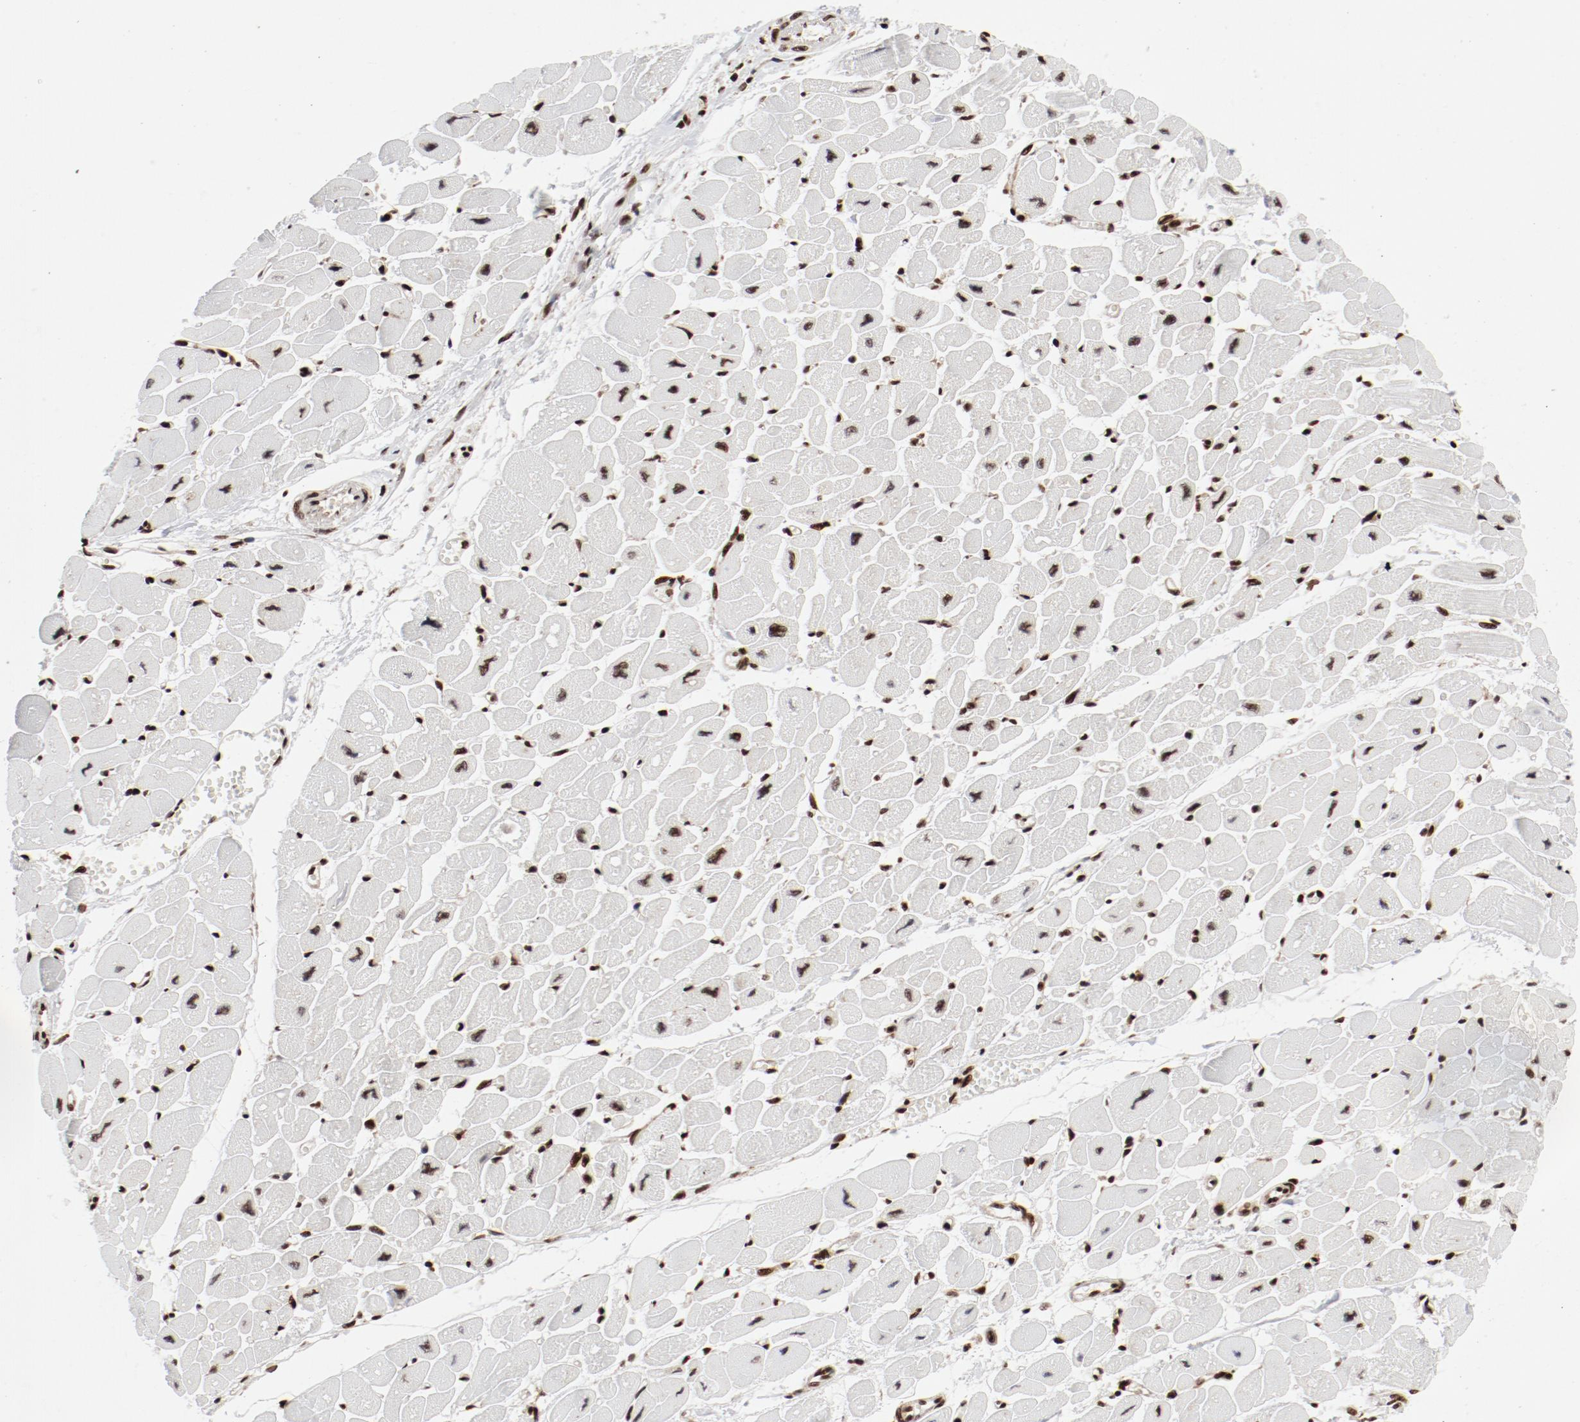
{"staining": {"intensity": "strong", "quantity": ">75%", "location": "nuclear"}, "tissue": "heart muscle", "cell_type": "Cardiomyocytes", "image_type": "normal", "snomed": [{"axis": "morphology", "description": "Normal tissue, NOS"}, {"axis": "topography", "description": "Heart"}], "caption": "Immunohistochemical staining of benign heart muscle displays strong nuclear protein expression in approximately >75% of cardiomyocytes.", "gene": "NFYB", "patient": {"sex": "female", "age": 54}}